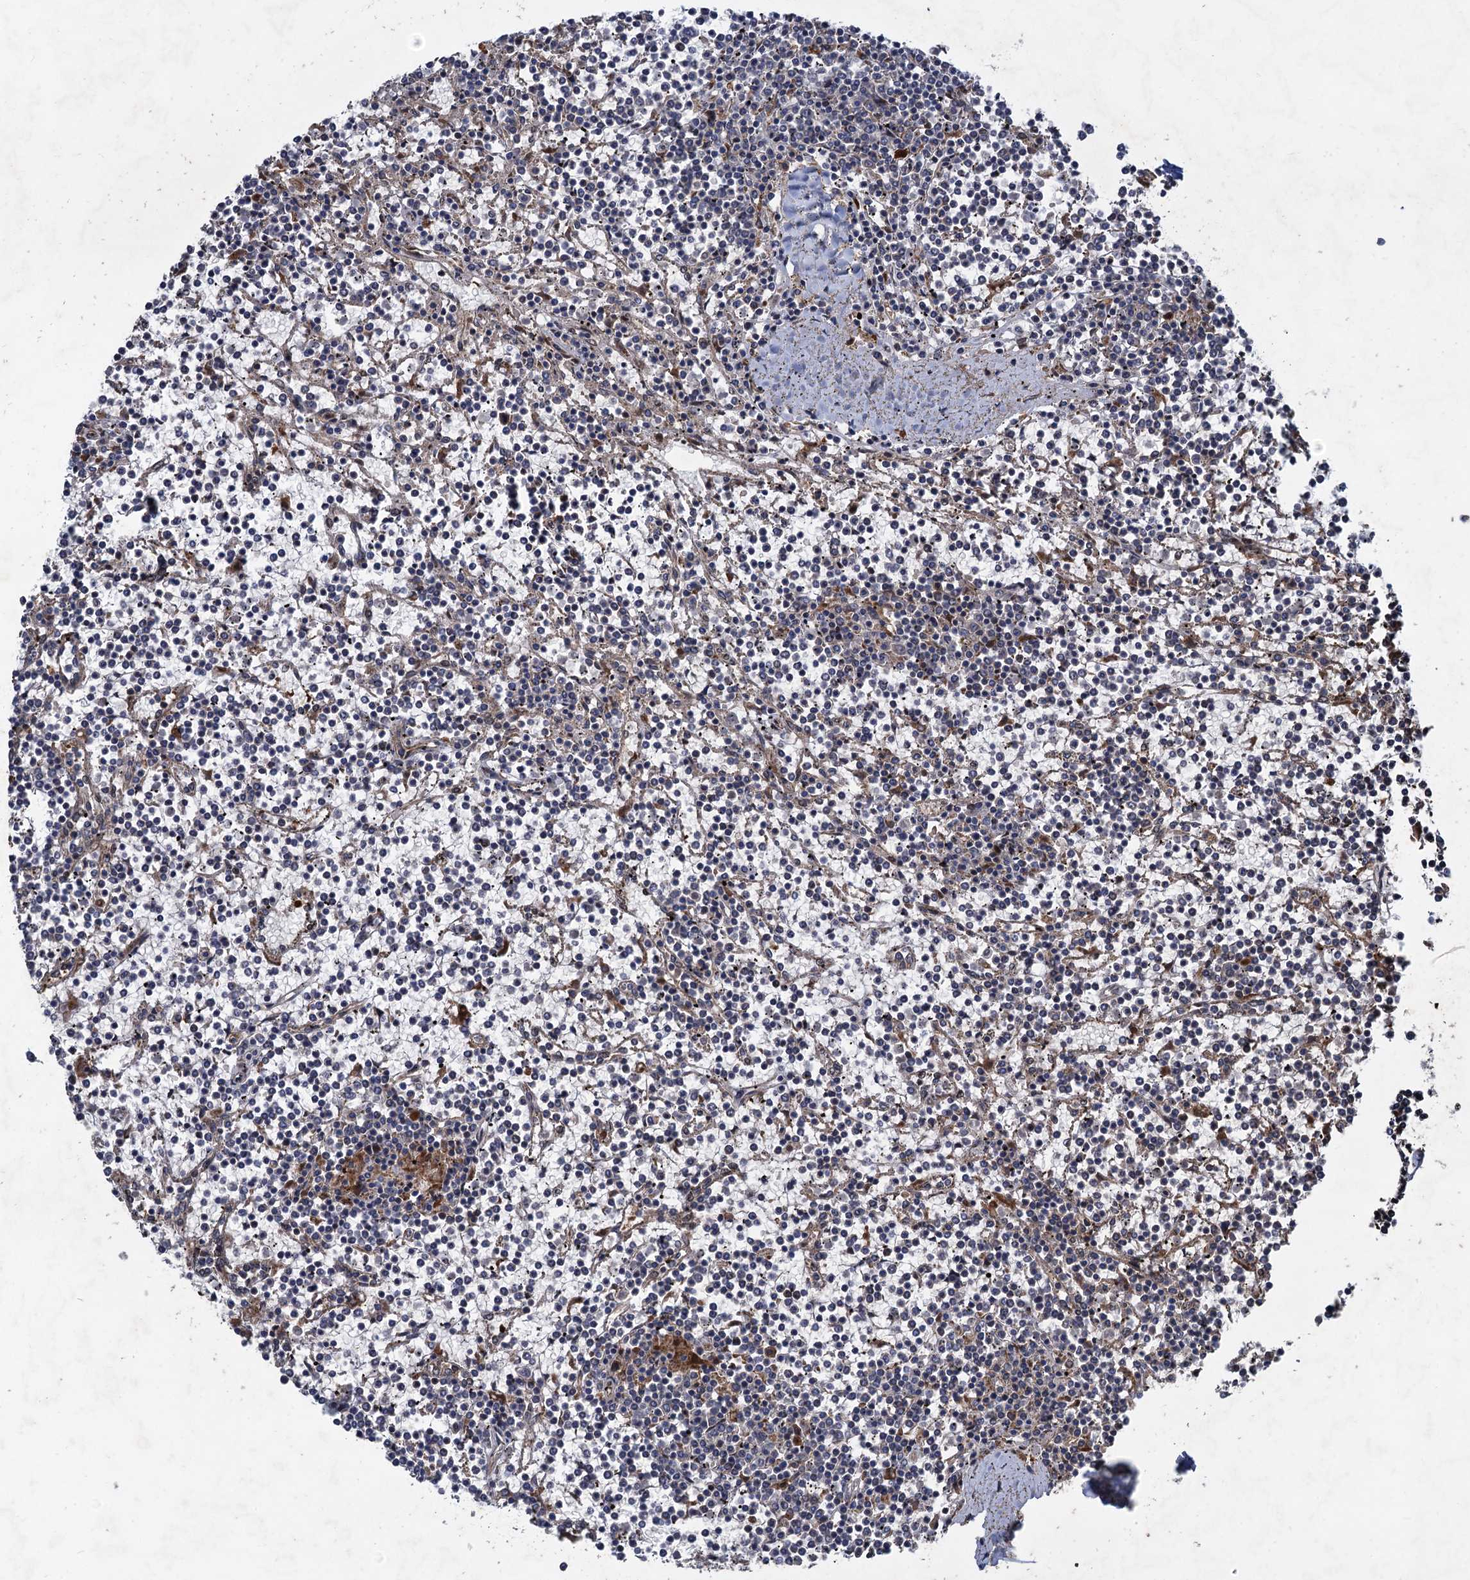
{"staining": {"intensity": "negative", "quantity": "none", "location": "none"}, "tissue": "lymphoma", "cell_type": "Tumor cells", "image_type": "cancer", "snomed": [{"axis": "morphology", "description": "Malignant lymphoma, non-Hodgkin's type, Low grade"}, {"axis": "topography", "description": "Spleen"}], "caption": "The micrograph displays no staining of tumor cells in lymphoma.", "gene": "NUDT22", "patient": {"sex": "female", "age": 19}}